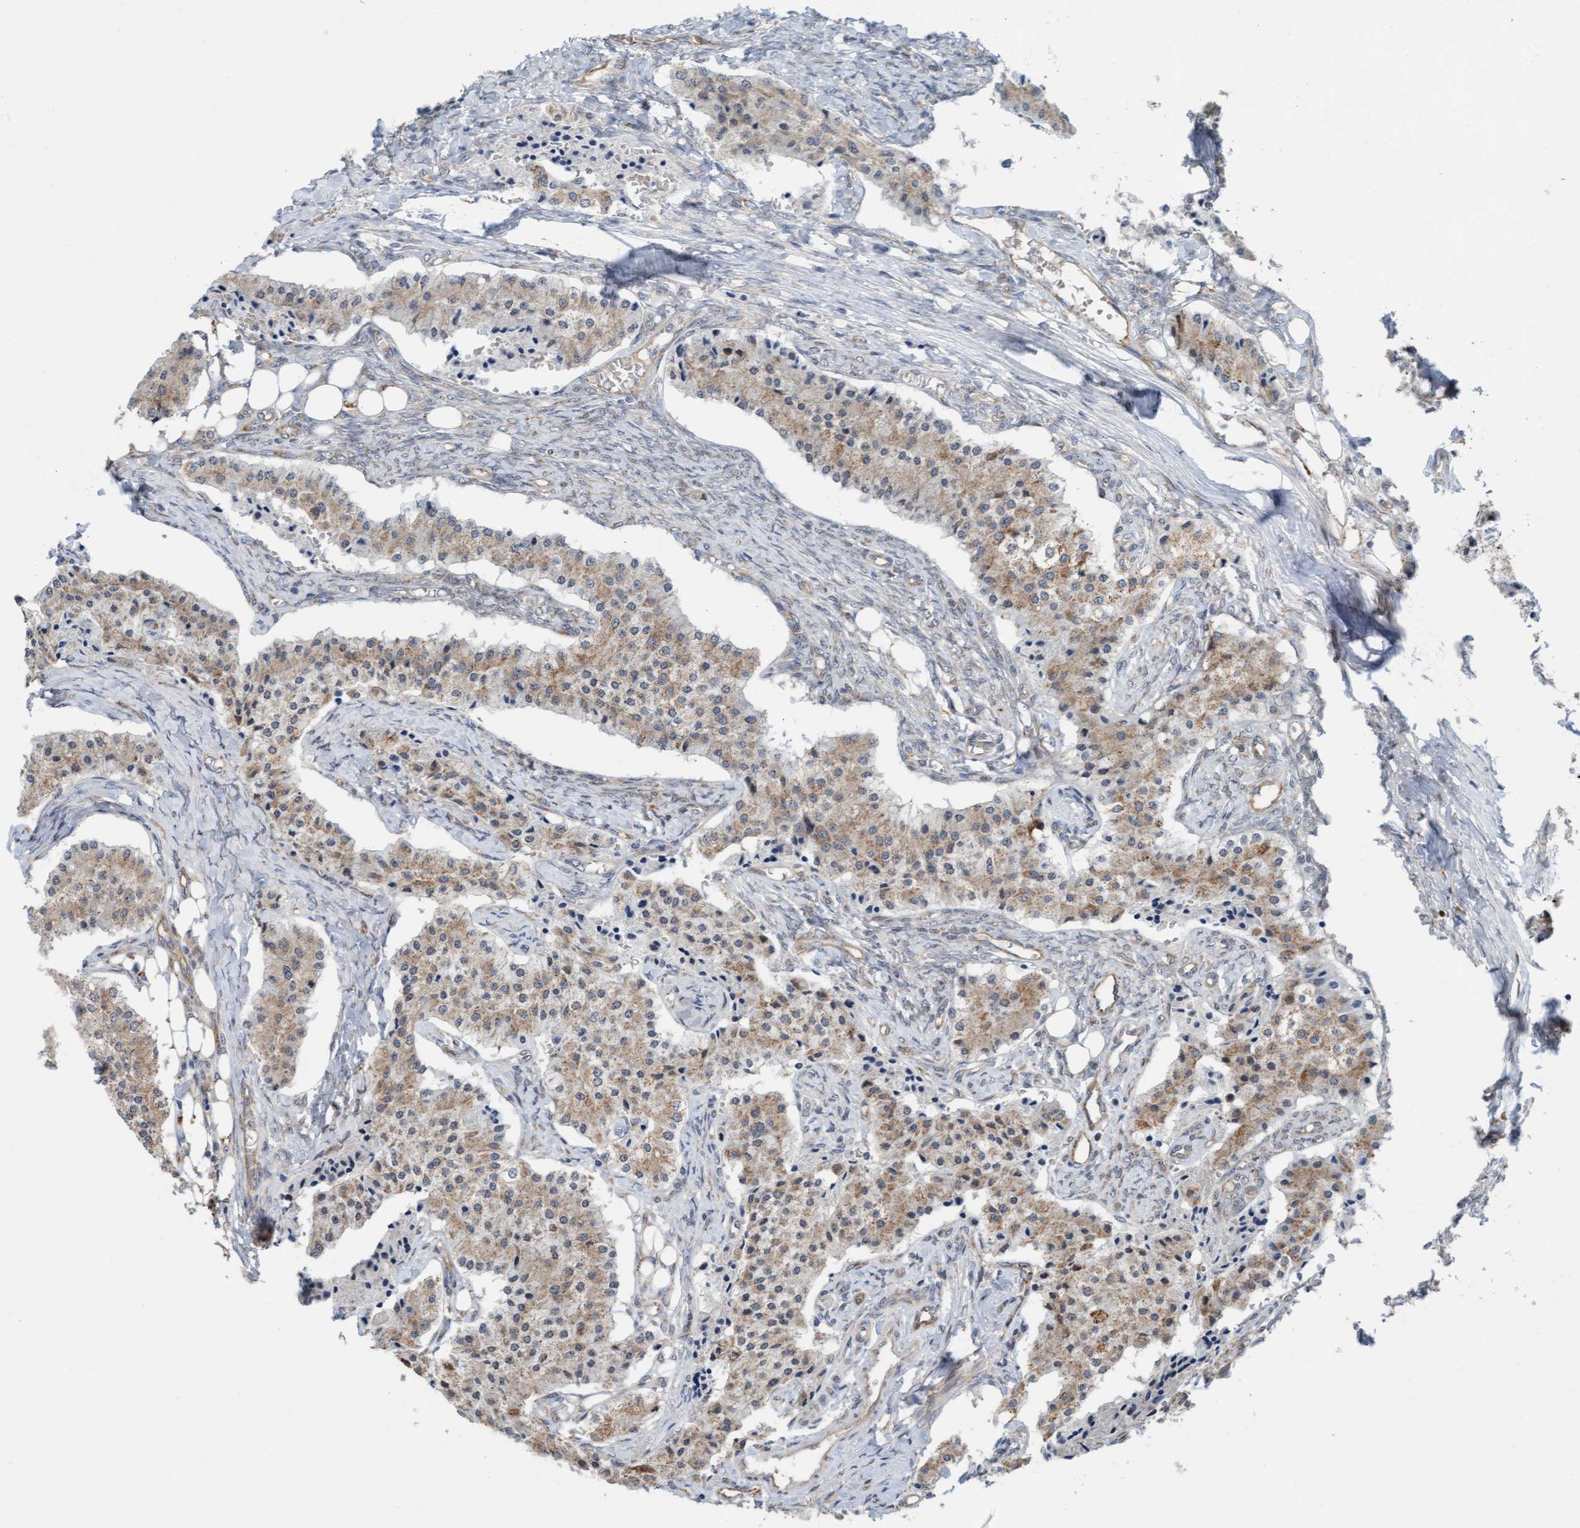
{"staining": {"intensity": "moderate", "quantity": ">75%", "location": "cytoplasmic/membranous"}, "tissue": "carcinoid", "cell_type": "Tumor cells", "image_type": "cancer", "snomed": [{"axis": "morphology", "description": "Carcinoid, malignant, NOS"}, {"axis": "topography", "description": "Colon"}], "caption": "Carcinoid (malignant) stained with DAB (3,3'-diaminobenzidine) immunohistochemistry (IHC) demonstrates medium levels of moderate cytoplasmic/membranous expression in about >75% of tumor cells.", "gene": "ZNF566", "patient": {"sex": "female", "age": 52}}